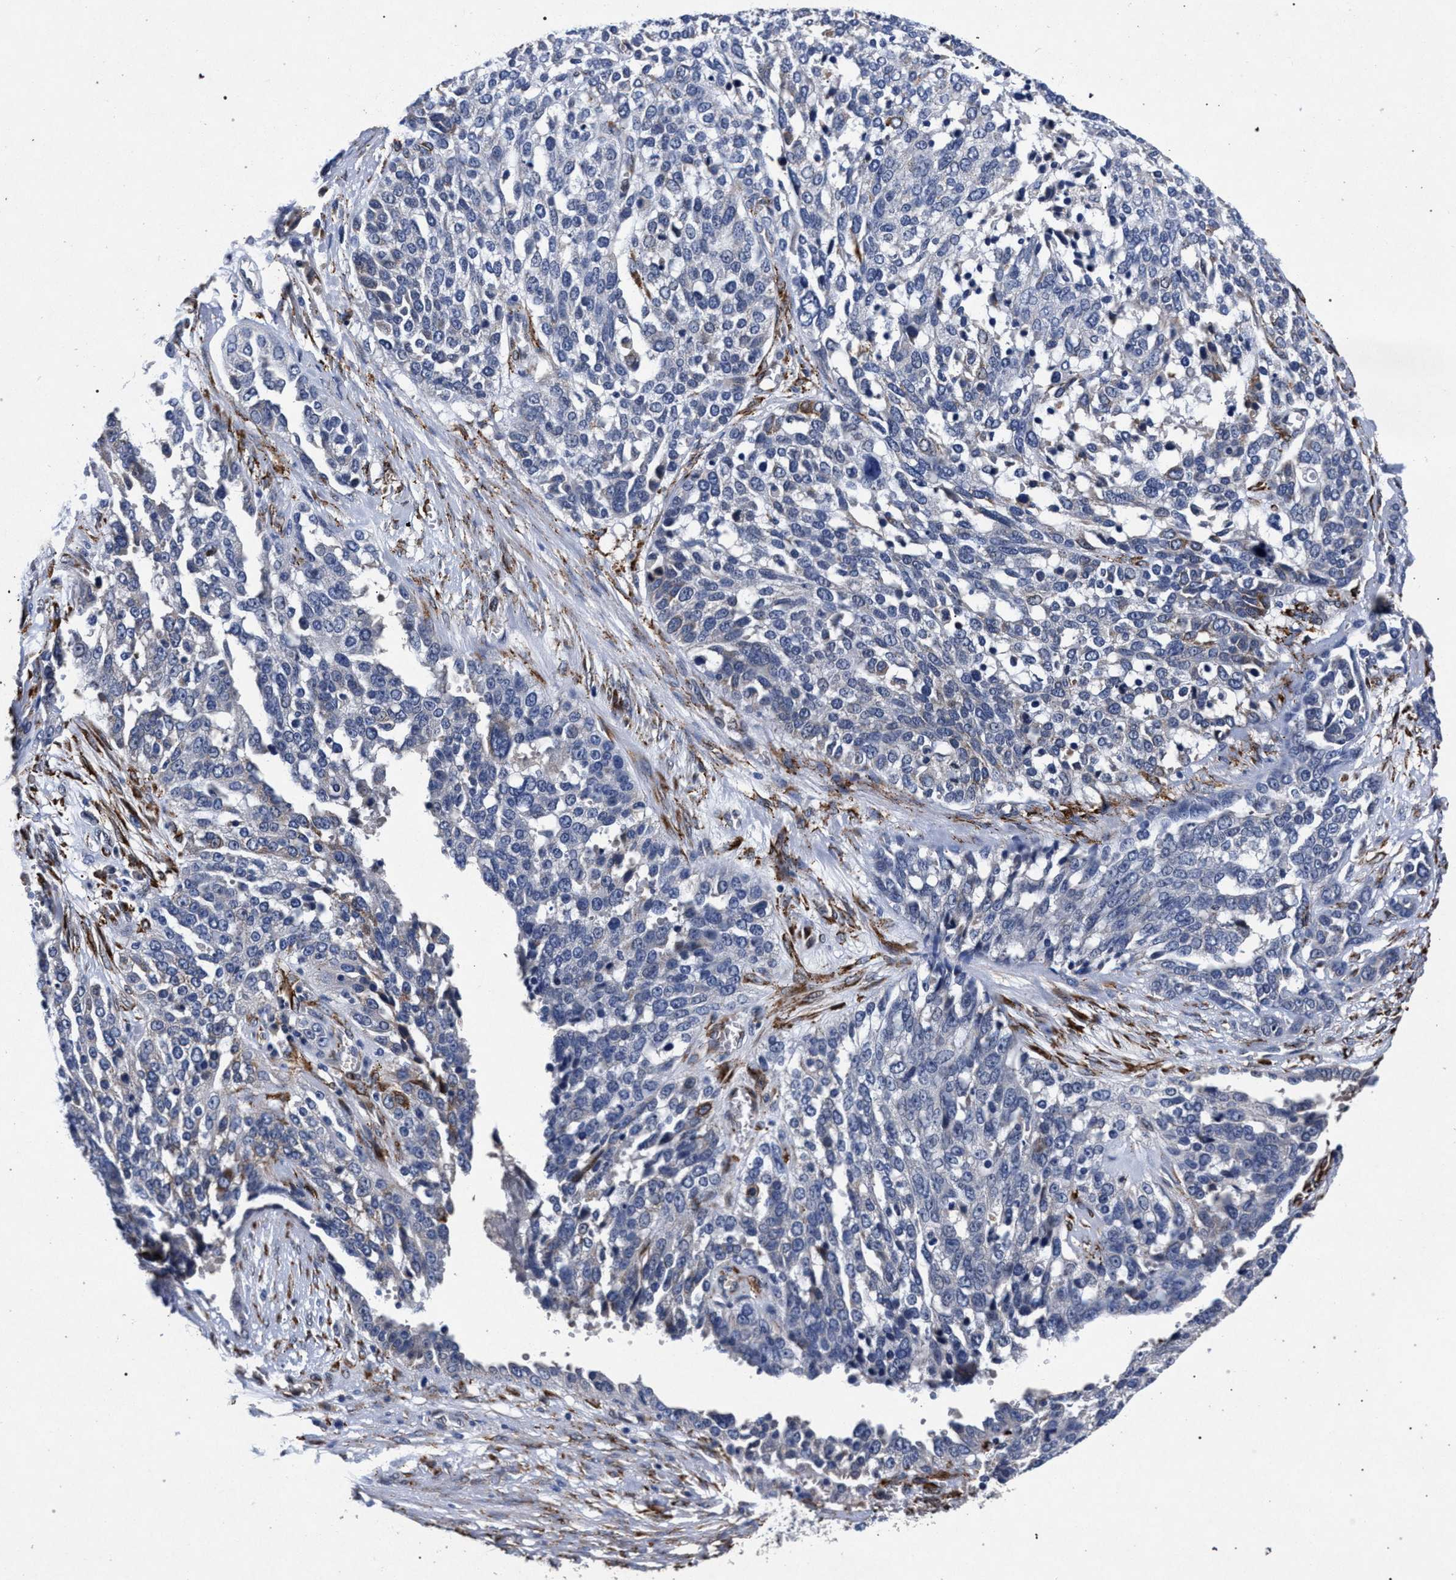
{"staining": {"intensity": "negative", "quantity": "none", "location": "none"}, "tissue": "ovarian cancer", "cell_type": "Tumor cells", "image_type": "cancer", "snomed": [{"axis": "morphology", "description": "Cystadenocarcinoma, serous, NOS"}, {"axis": "topography", "description": "Ovary"}], "caption": "Immunohistochemistry (IHC) image of human ovarian cancer (serous cystadenocarcinoma) stained for a protein (brown), which demonstrates no positivity in tumor cells.", "gene": "NEK7", "patient": {"sex": "female", "age": 44}}